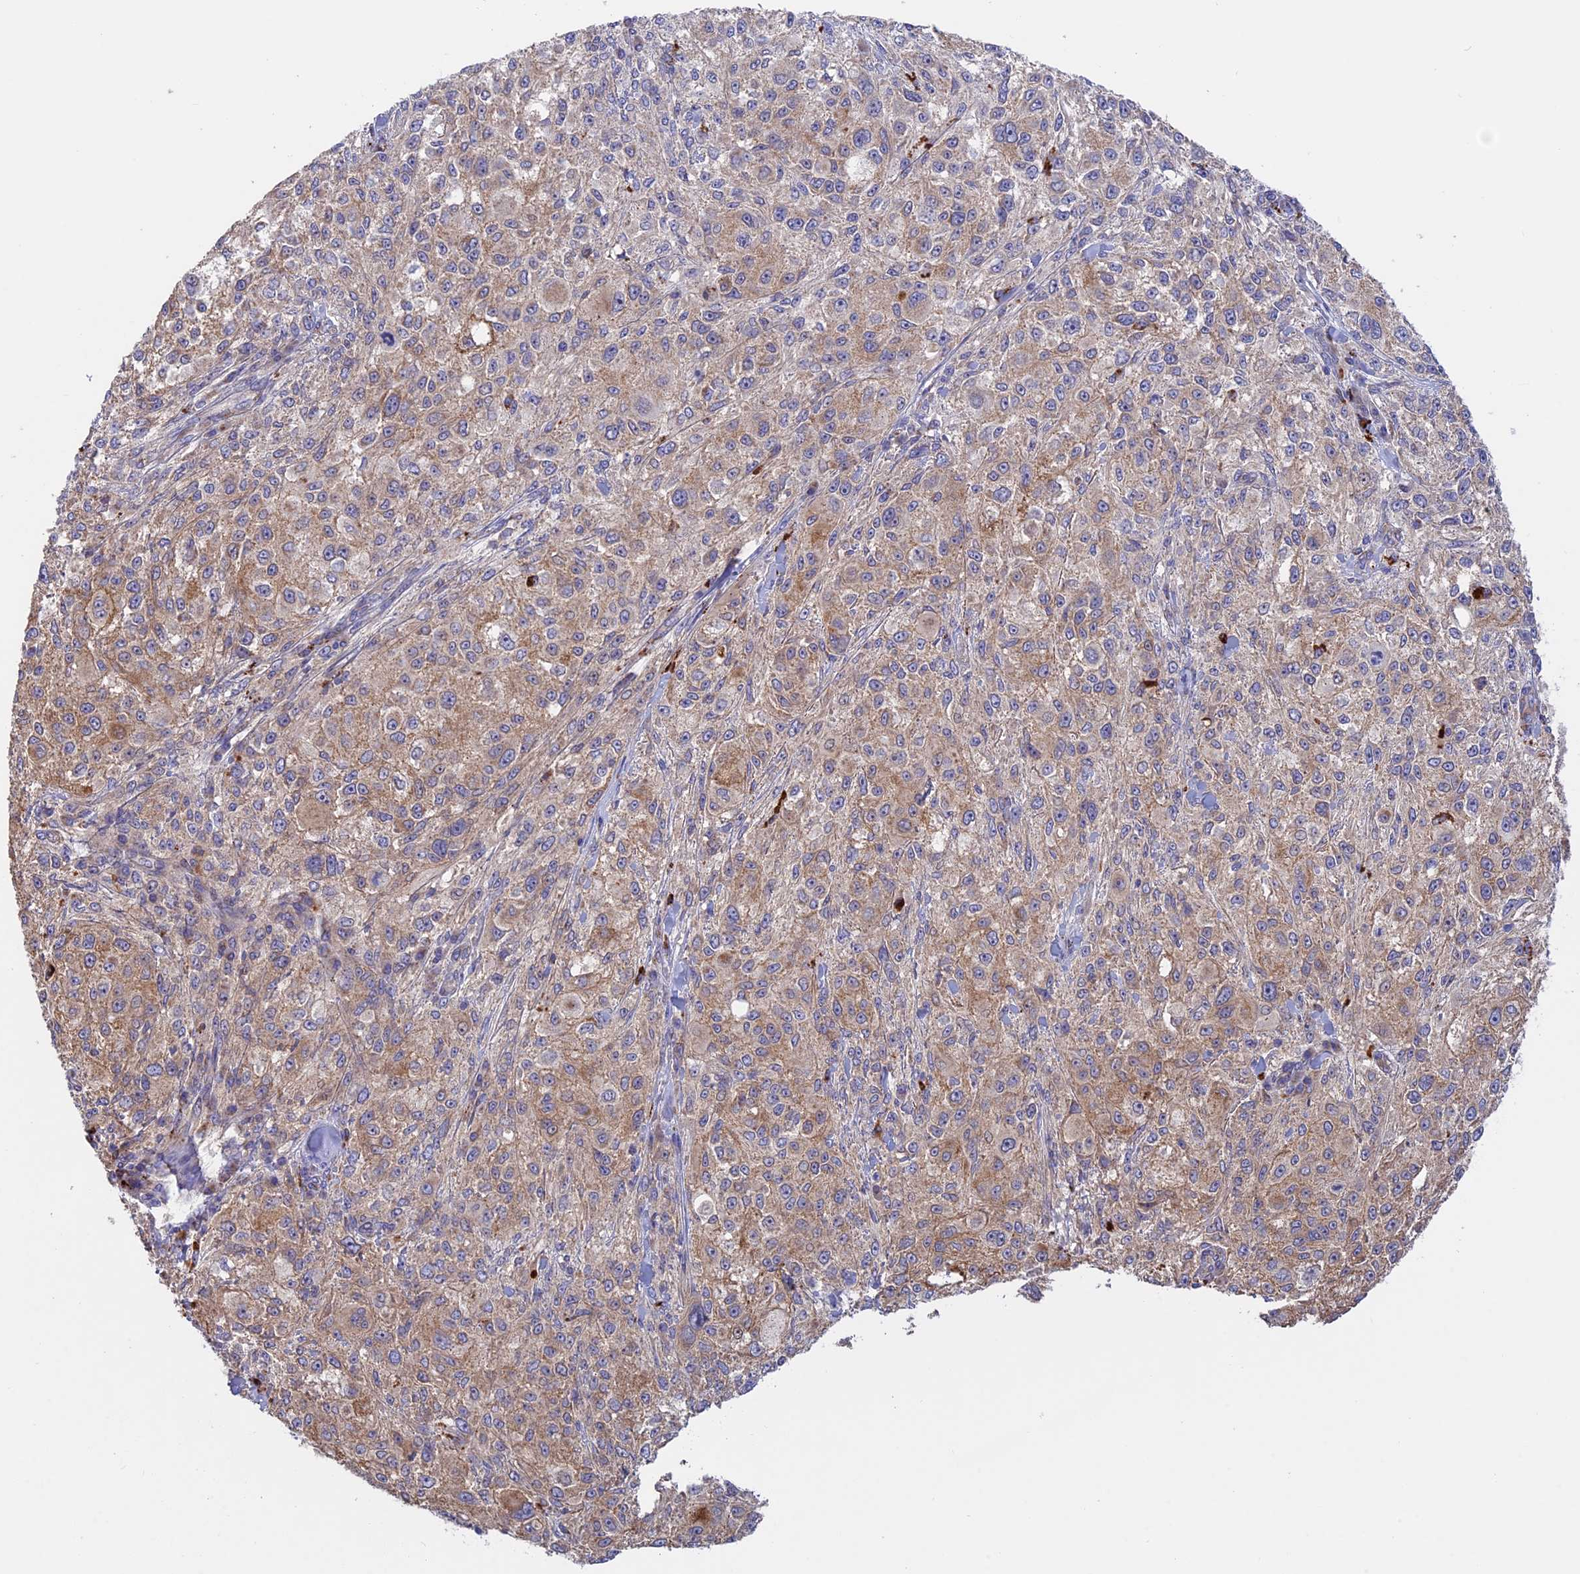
{"staining": {"intensity": "moderate", "quantity": ">75%", "location": "cytoplasmic/membranous"}, "tissue": "melanoma", "cell_type": "Tumor cells", "image_type": "cancer", "snomed": [{"axis": "morphology", "description": "Necrosis, NOS"}, {"axis": "morphology", "description": "Malignant melanoma, NOS"}, {"axis": "topography", "description": "Skin"}], "caption": "Immunohistochemical staining of human malignant melanoma shows medium levels of moderate cytoplasmic/membranous expression in about >75% of tumor cells.", "gene": "ETFDH", "patient": {"sex": "female", "age": 87}}